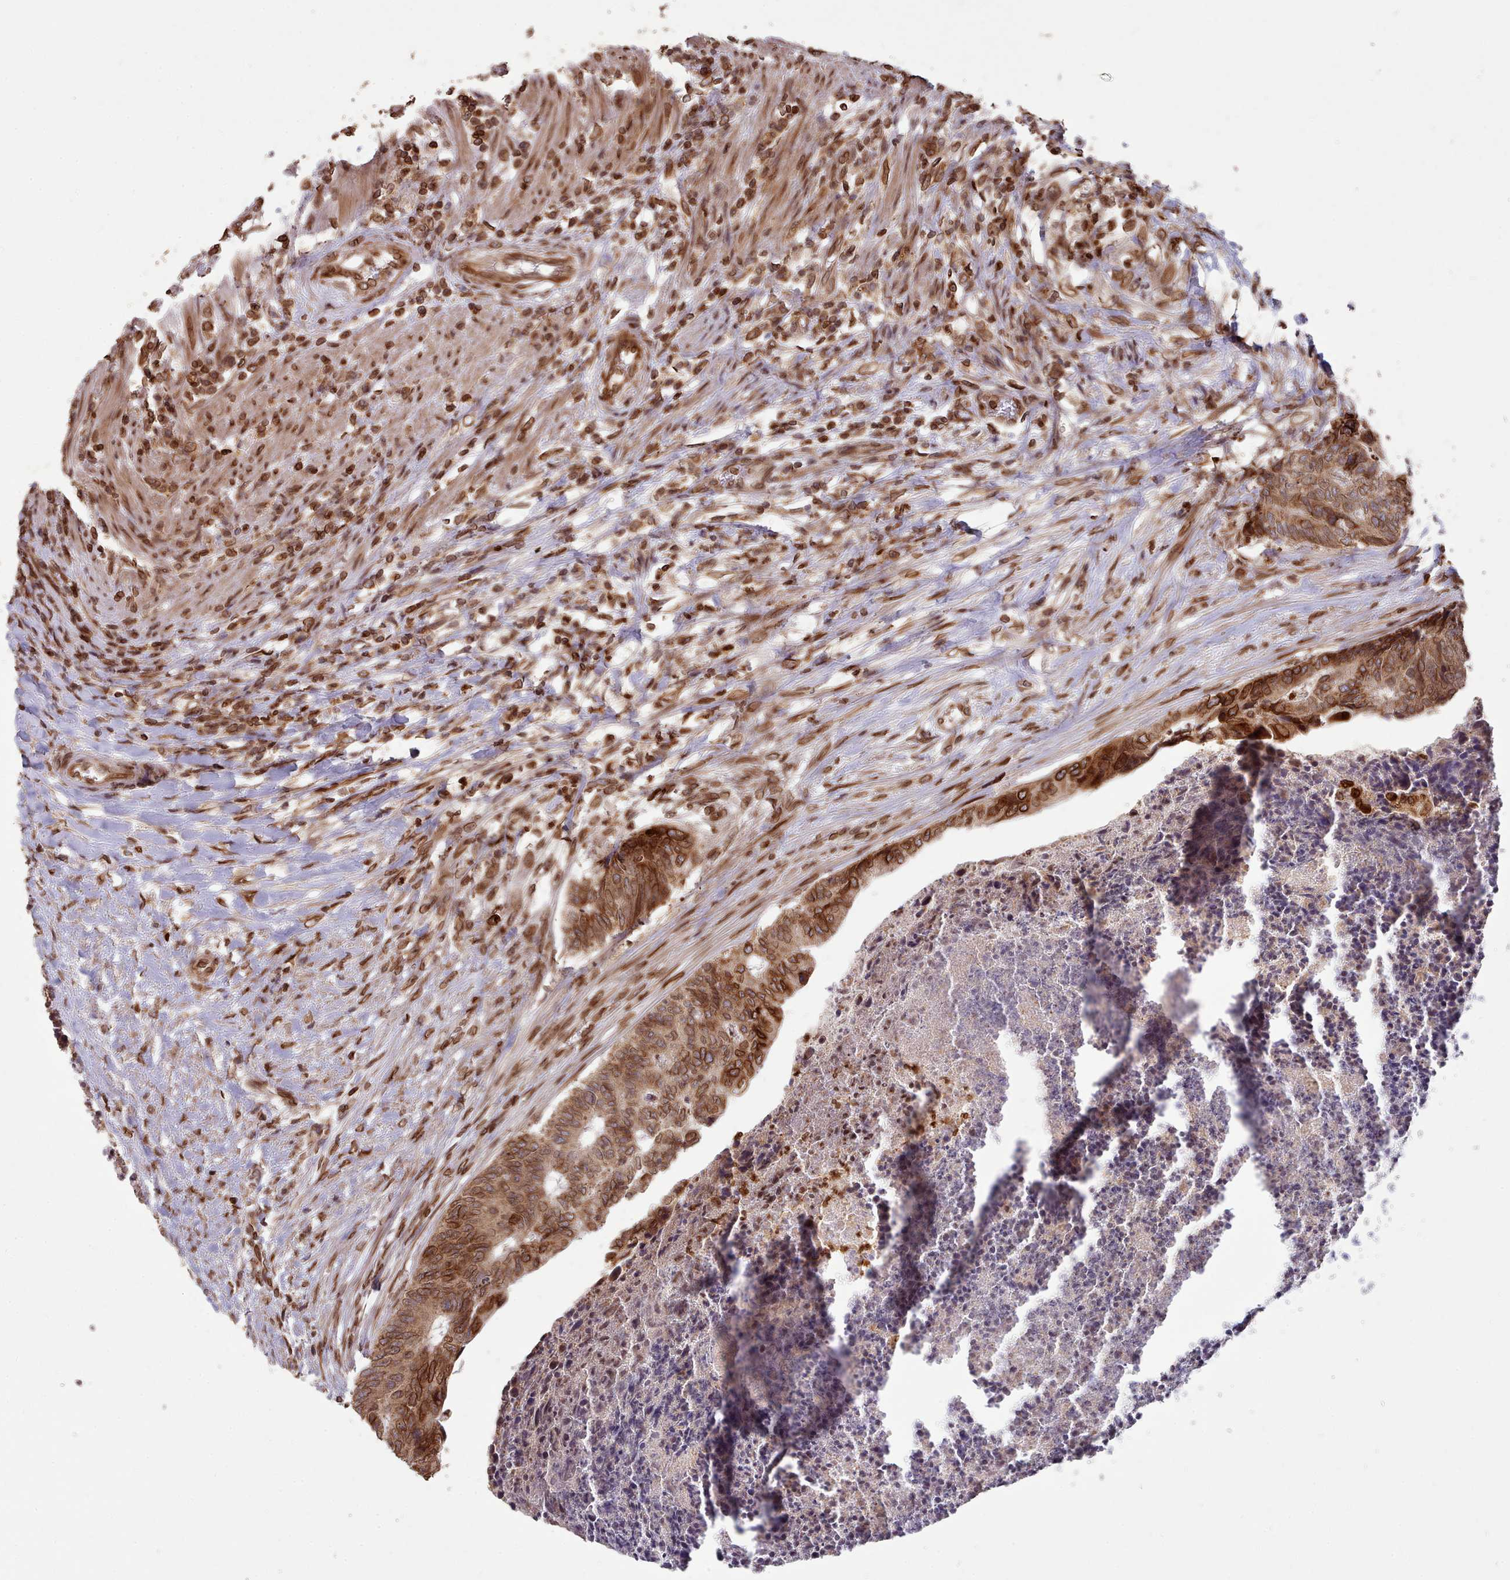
{"staining": {"intensity": "moderate", "quantity": ">75%", "location": "cytoplasmic/membranous,nuclear"}, "tissue": "colorectal cancer", "cell_type": "Tumor cells", "image_type": "cancer", "snomed": [{"axis": "morphology", "description": "Adenocarcinoma, NOS"}, {"axis": "topography", "description": "Colon"}], "caption": "Tumor cells demonstrate medium levels of moderate cytoplasmic/membranous and nuclear expression in approximately >75% of cells in human colorectal cancer (adenocarcinoma).", "gene": "TOR1AIP1", "patient": {"sex": "female", "age": 67}}